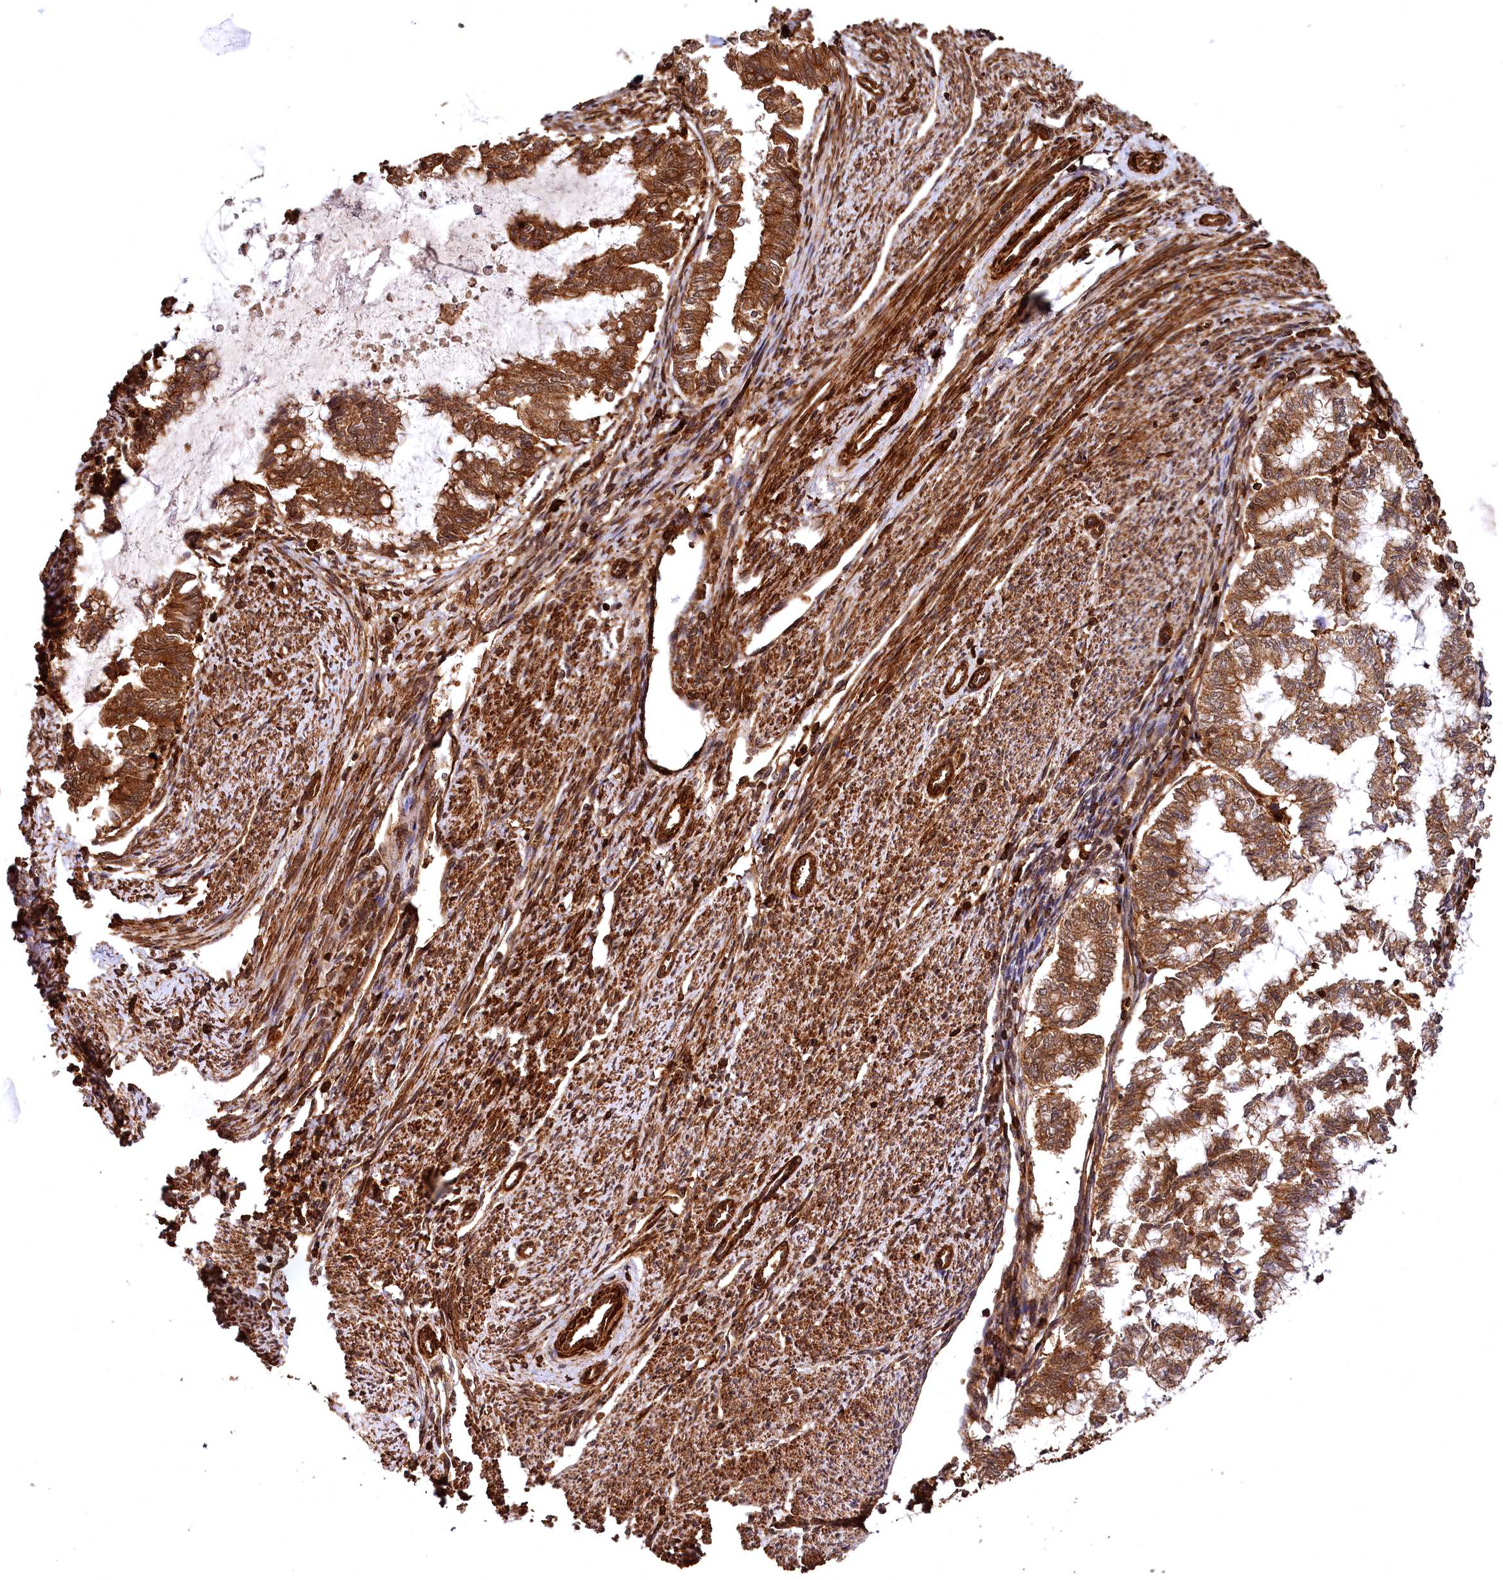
{"staining": {"intensity": "moderate", "quantity": ">75%", "location": "cytoplasmic/membranous"}, "tissue": "endometrial cancer", "cell_type": "Tumor cells", "image_type": "cancer", "snomed": [{"axis": "morphology", "description": "Adenocarcinoma, NOS"}, {"axis": "topography", "description": "Endometrium"}], "caption": "Immunohistochemistry photomicrograph of neoplastic tissue: human endometrial adenocarcinoma stained using IHC exhibits medium levels of moderate protein expression localized specifically in the cytoplasmic/membranous of tumor cells, appearing as a cytoplasmic/membranous brown color.", "gene": "STUB1", "patient": {"sex": "female", "age": 79}}